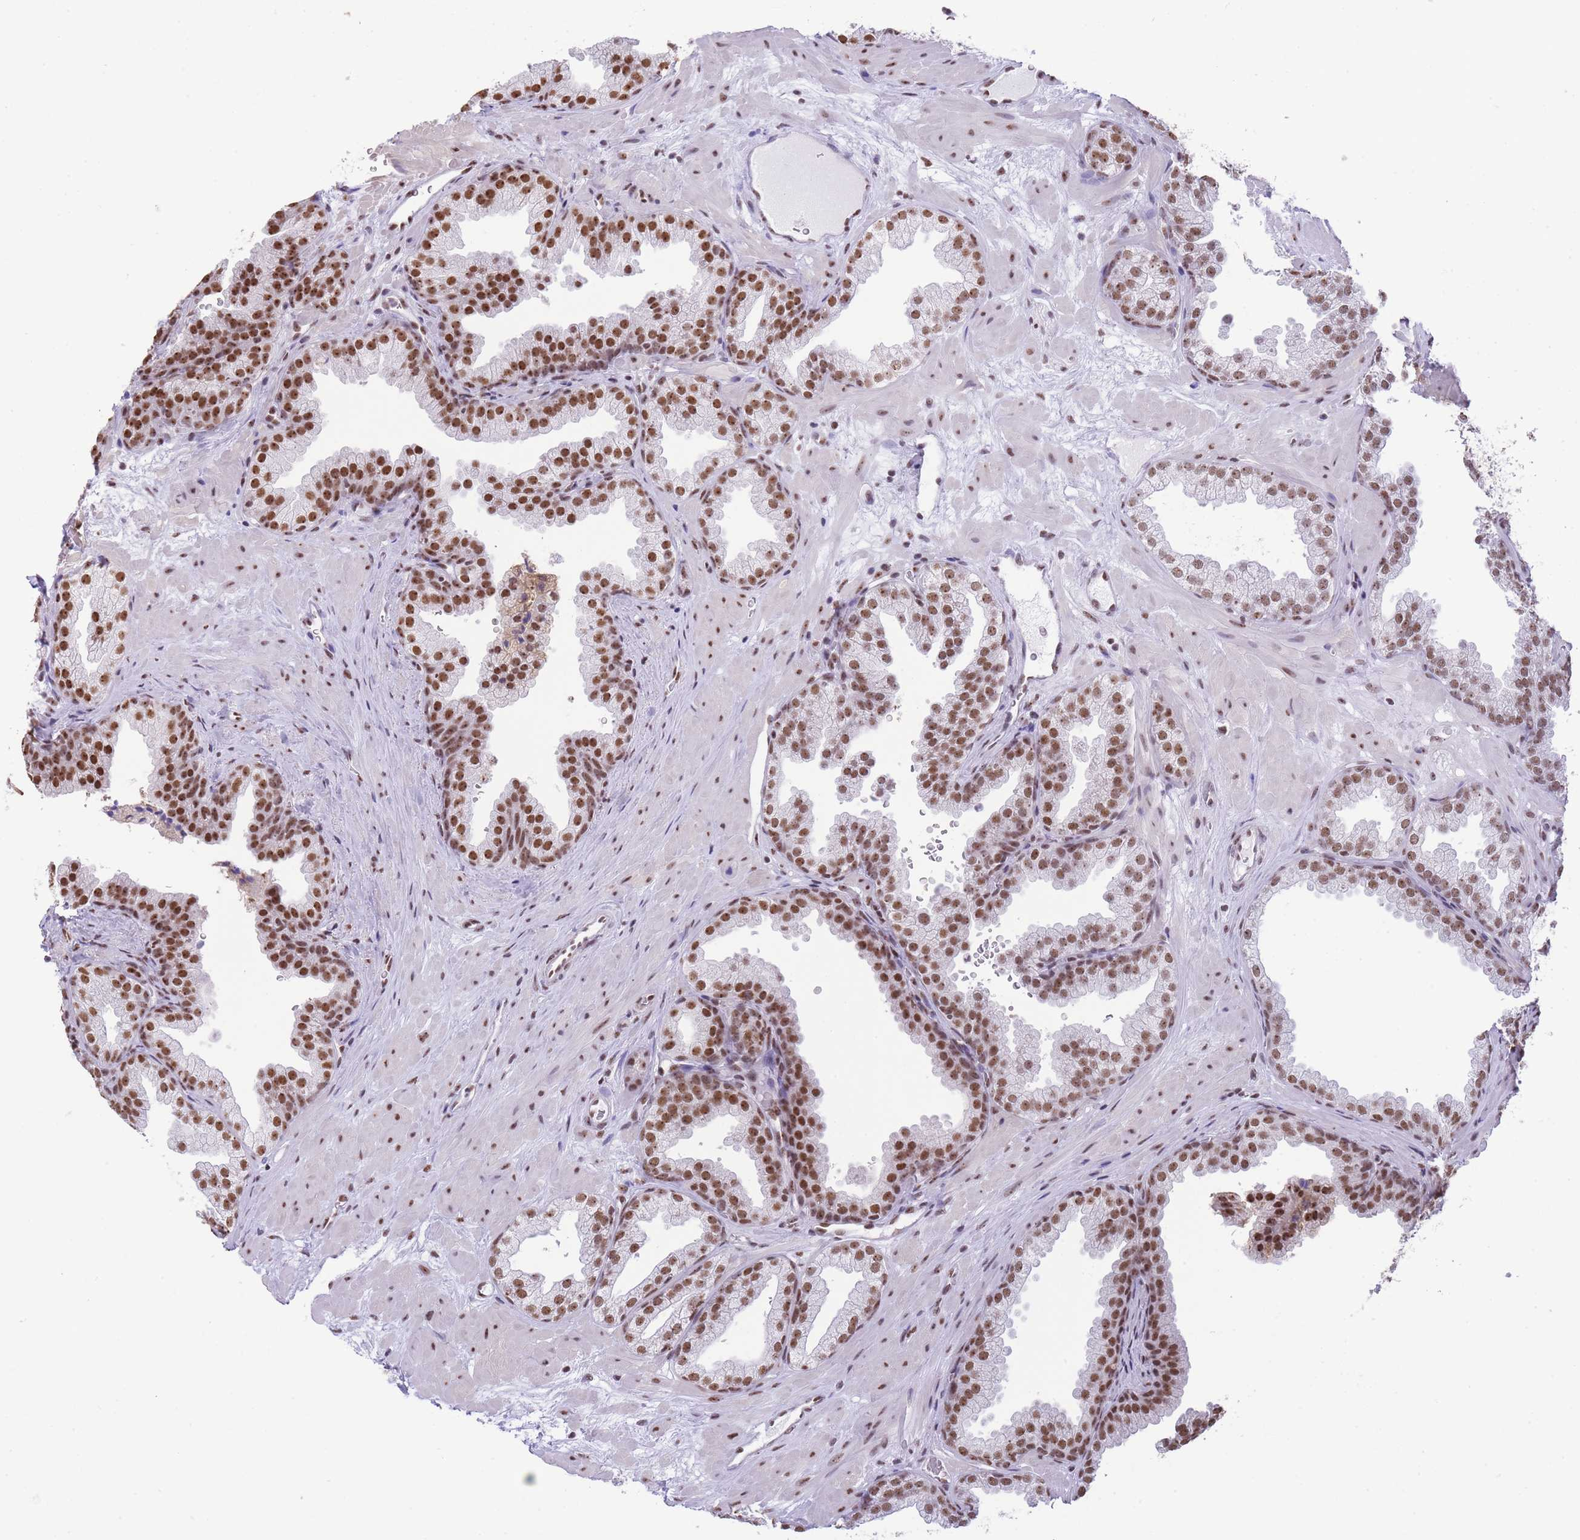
{"staining": {"intensity": "strong", "quantity": ">75%", "location": "nuclear"}, "tissue": "prostate", "cell_type": "Glandular cells", "image_type": "normal", "snomed": [{"axis": "morphology", "description": "Normal tissue, NOS"}, {"axis": "topography", "description": "Prostate"}], "caption": "Strong nuclear expression for a protein is identified in approximately >75% of glandular cells of benign prostate using immunohistochemistry (IHC).", "gene": "EVC2", "patient": {"sex": "male", "age": 37}}